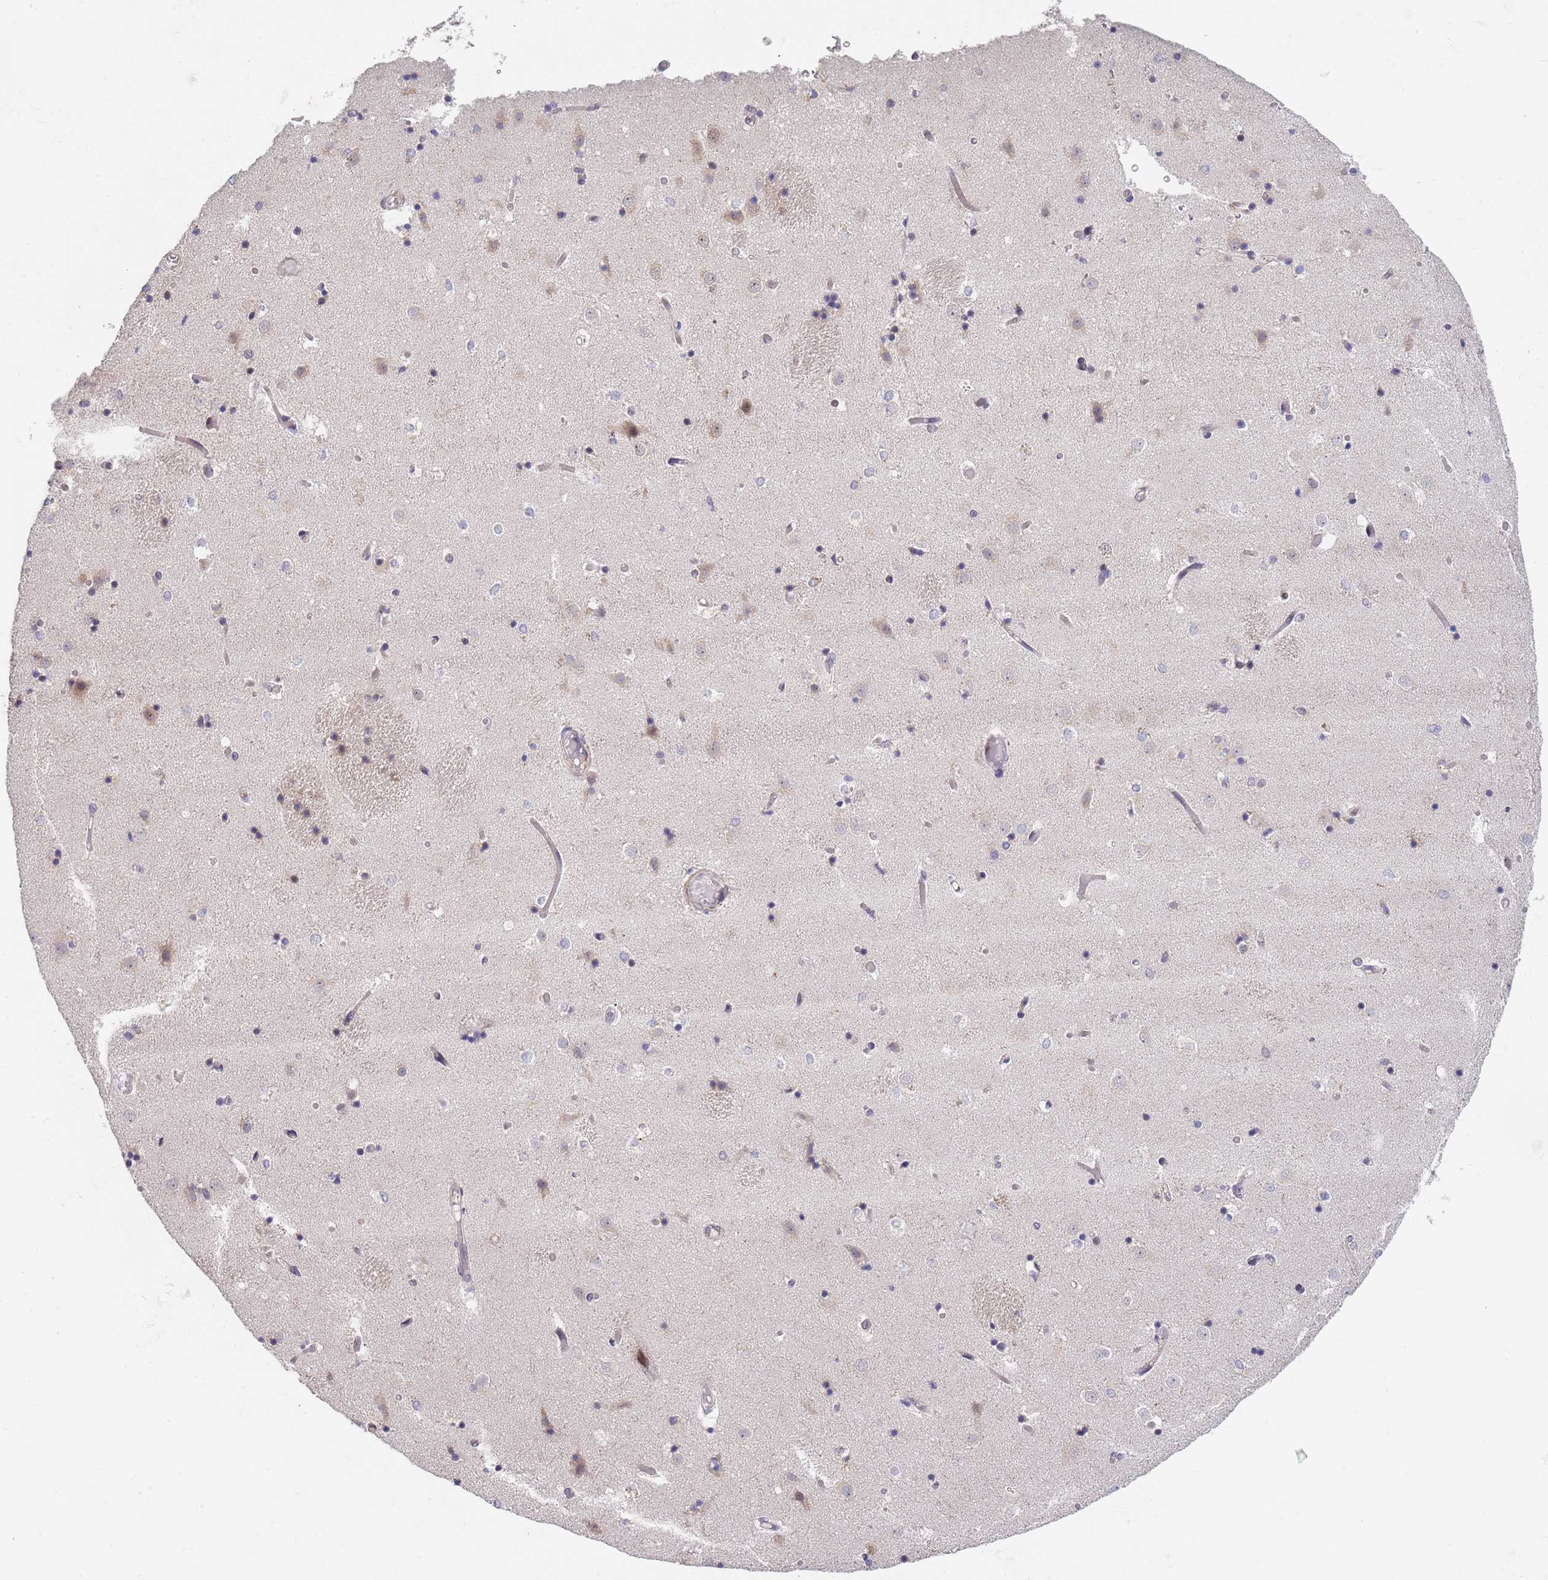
{"staining": {"intensity": "negative", "quantity": "none", "location": "none"}, "tissue": "caudate", "cell_type": "Glial cells", "image_type": "normal", "snomed": [{"axis": "morphology", "description": "Normal tissue, NOS"}, {"axis": "topography", "description": "Lateral ventricle wall"}], "caption": "Caudate stained for a protein using immunohistochemistry (IHC) reveals no positivity glial cells.", "gene": "B4GALT4", "patient": {"sex": "female", "age": 52}}